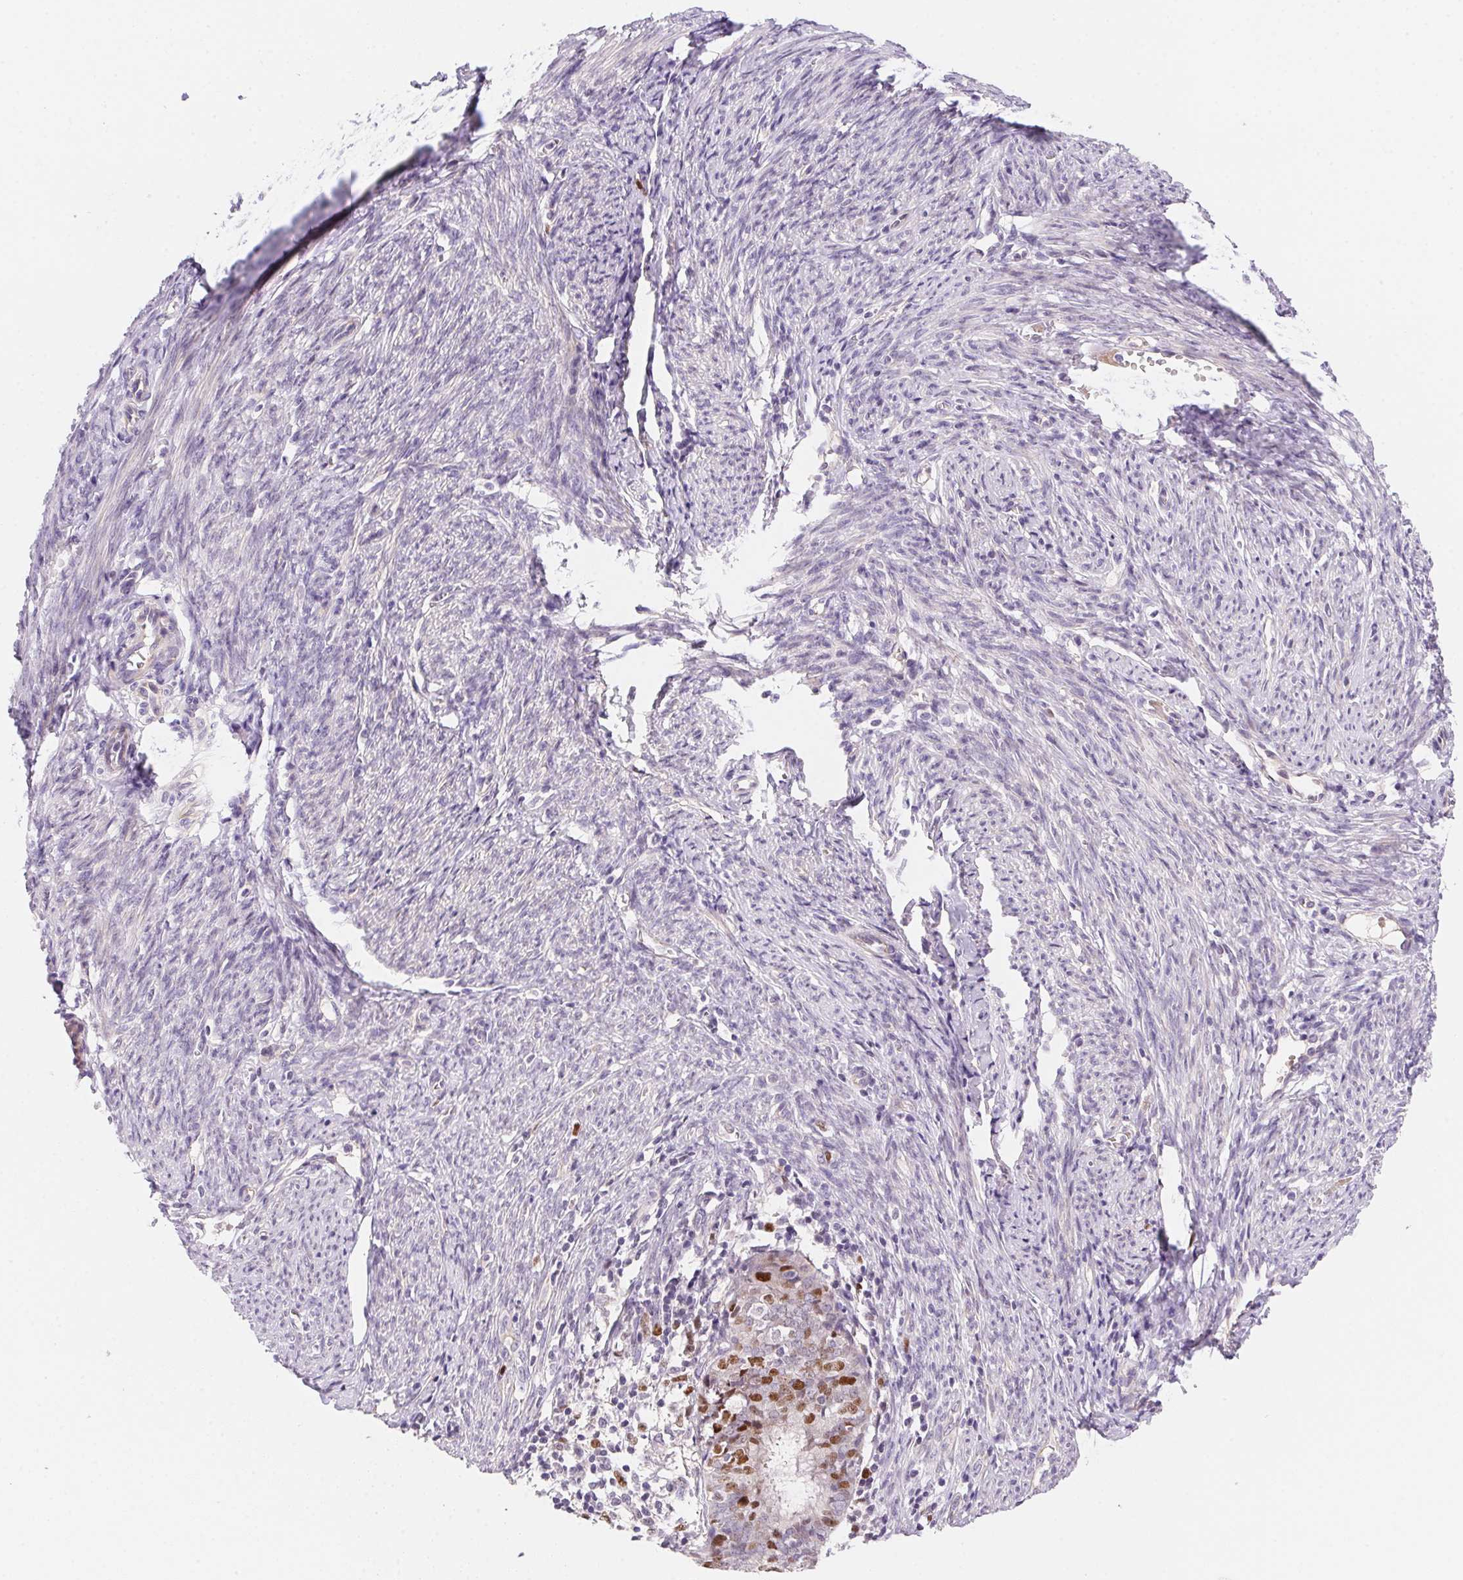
{"staining": {"intensity": "moderate", "quantity": "<25%", "location": "nuclear"}, "tissue": "endometrial cancer", "cell_type": "Tumor cells", "image_type": "cancer", "snomed": [{"axis": "morphology", "description": "Adenocarcinoma, NOS"}, {"axis": "topography", "description": "Endometrium"}], "caption": "Immunohistochemical staining of endometrial cancer (adenocarcinoma) reveals moderate nuclear protein staining in approximately <25% of tumor cells. Ihc stains the protein of interest in brown and the nuclei are stained blue.", "gene": "HELLS", "patient": {"sex": "female", "age": 57}}